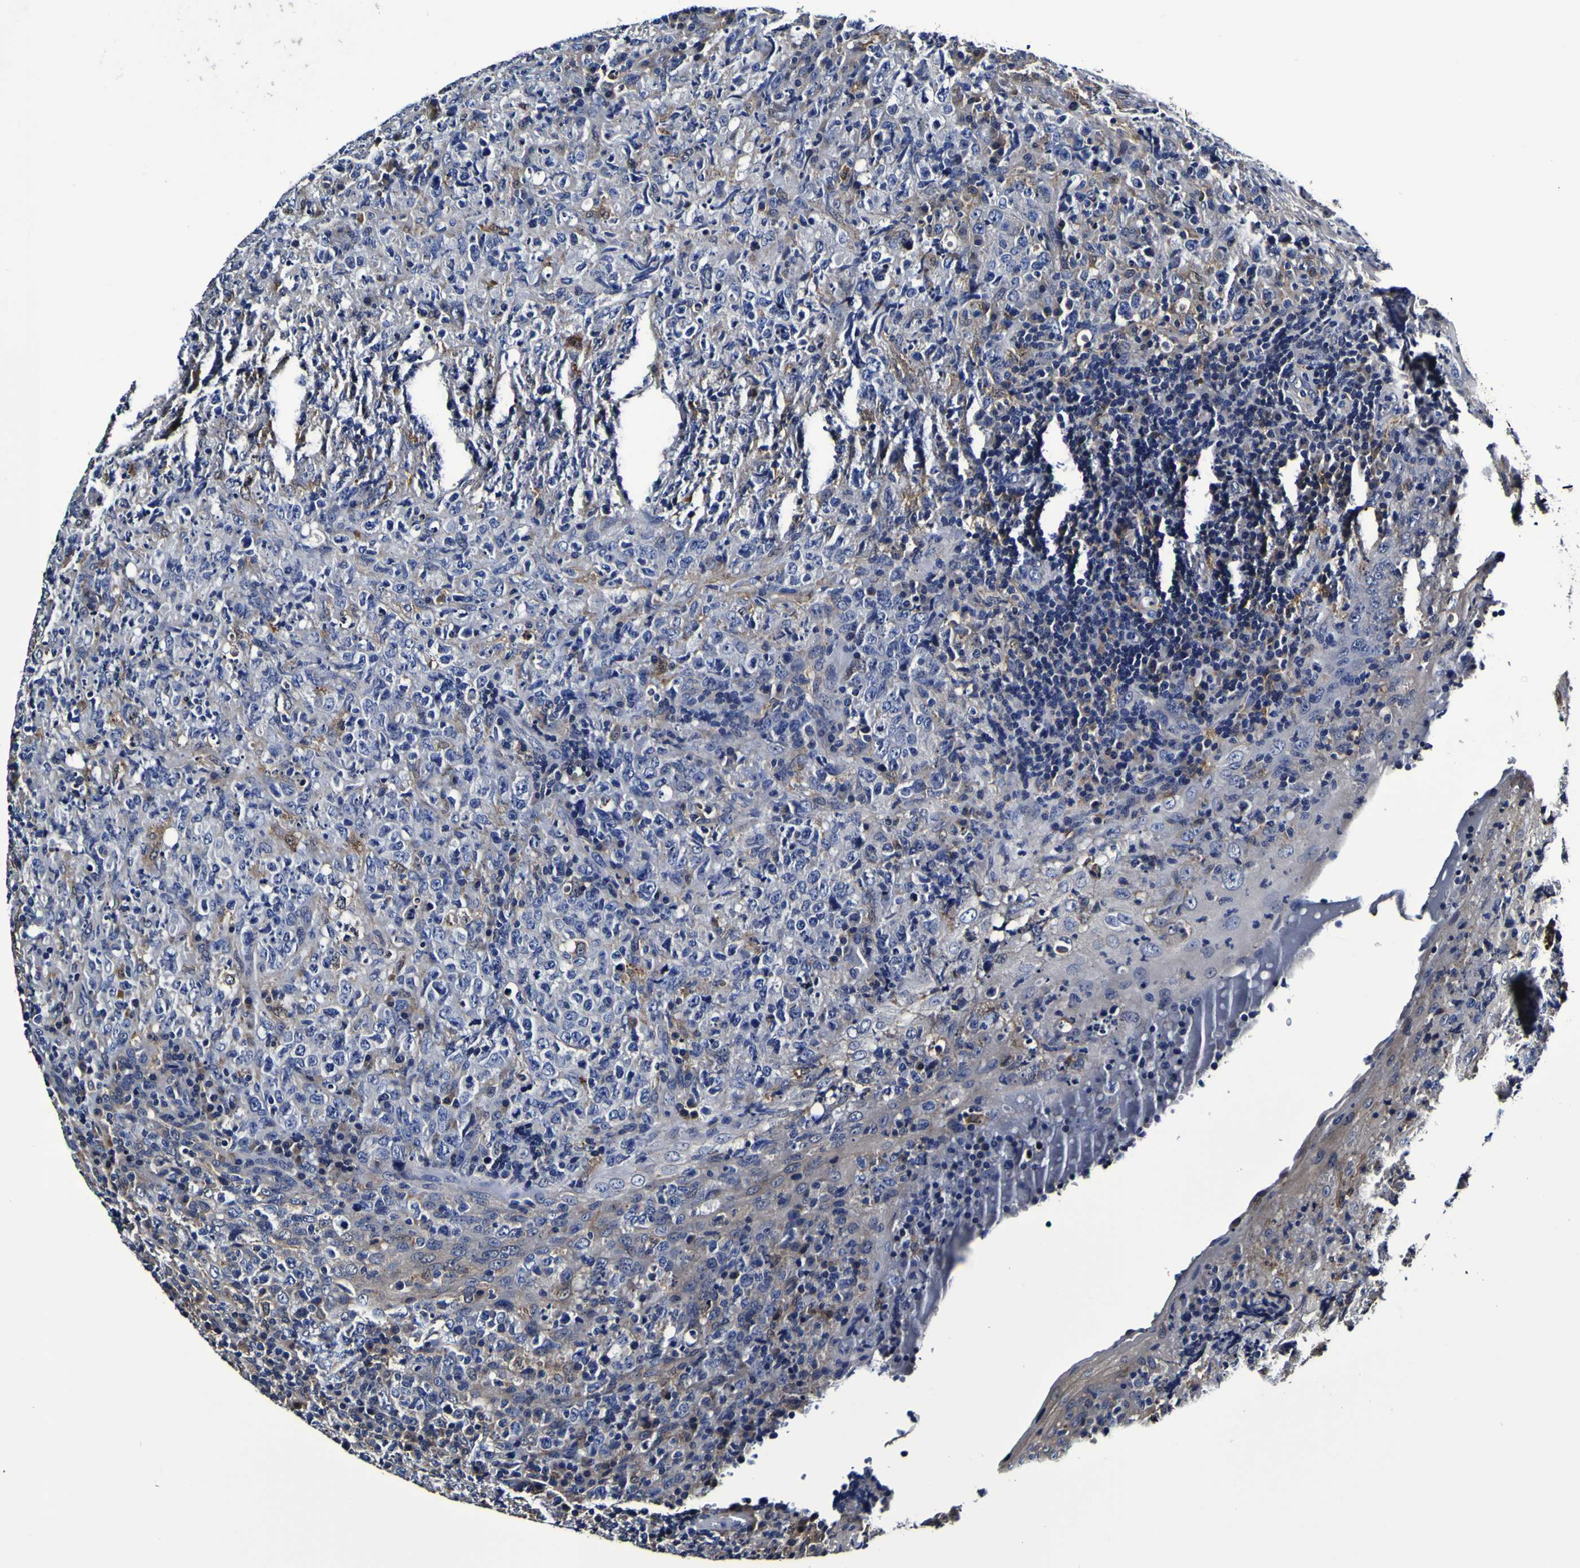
{"staining": {"intensity": "negative", "quantity": "none", "location": "none"}, "tissue": "lymphoma", "cell_type": "Tumor cells", "image_type": "cancer", "snomed": [{"axis": "morphology", "description": "Malignant lymphoma, non-Hodgkin's type, High grade"}, {"axis": "topography", "description": "Tonsil"}], "caption": "High-grade malignant lymphoma, non-Hodgkin's type was stained to show a protein in brown. There is no significant positivity in tumor cells.", "gene": "GPX1", "patient": {"sex": "female", "age": 36}}